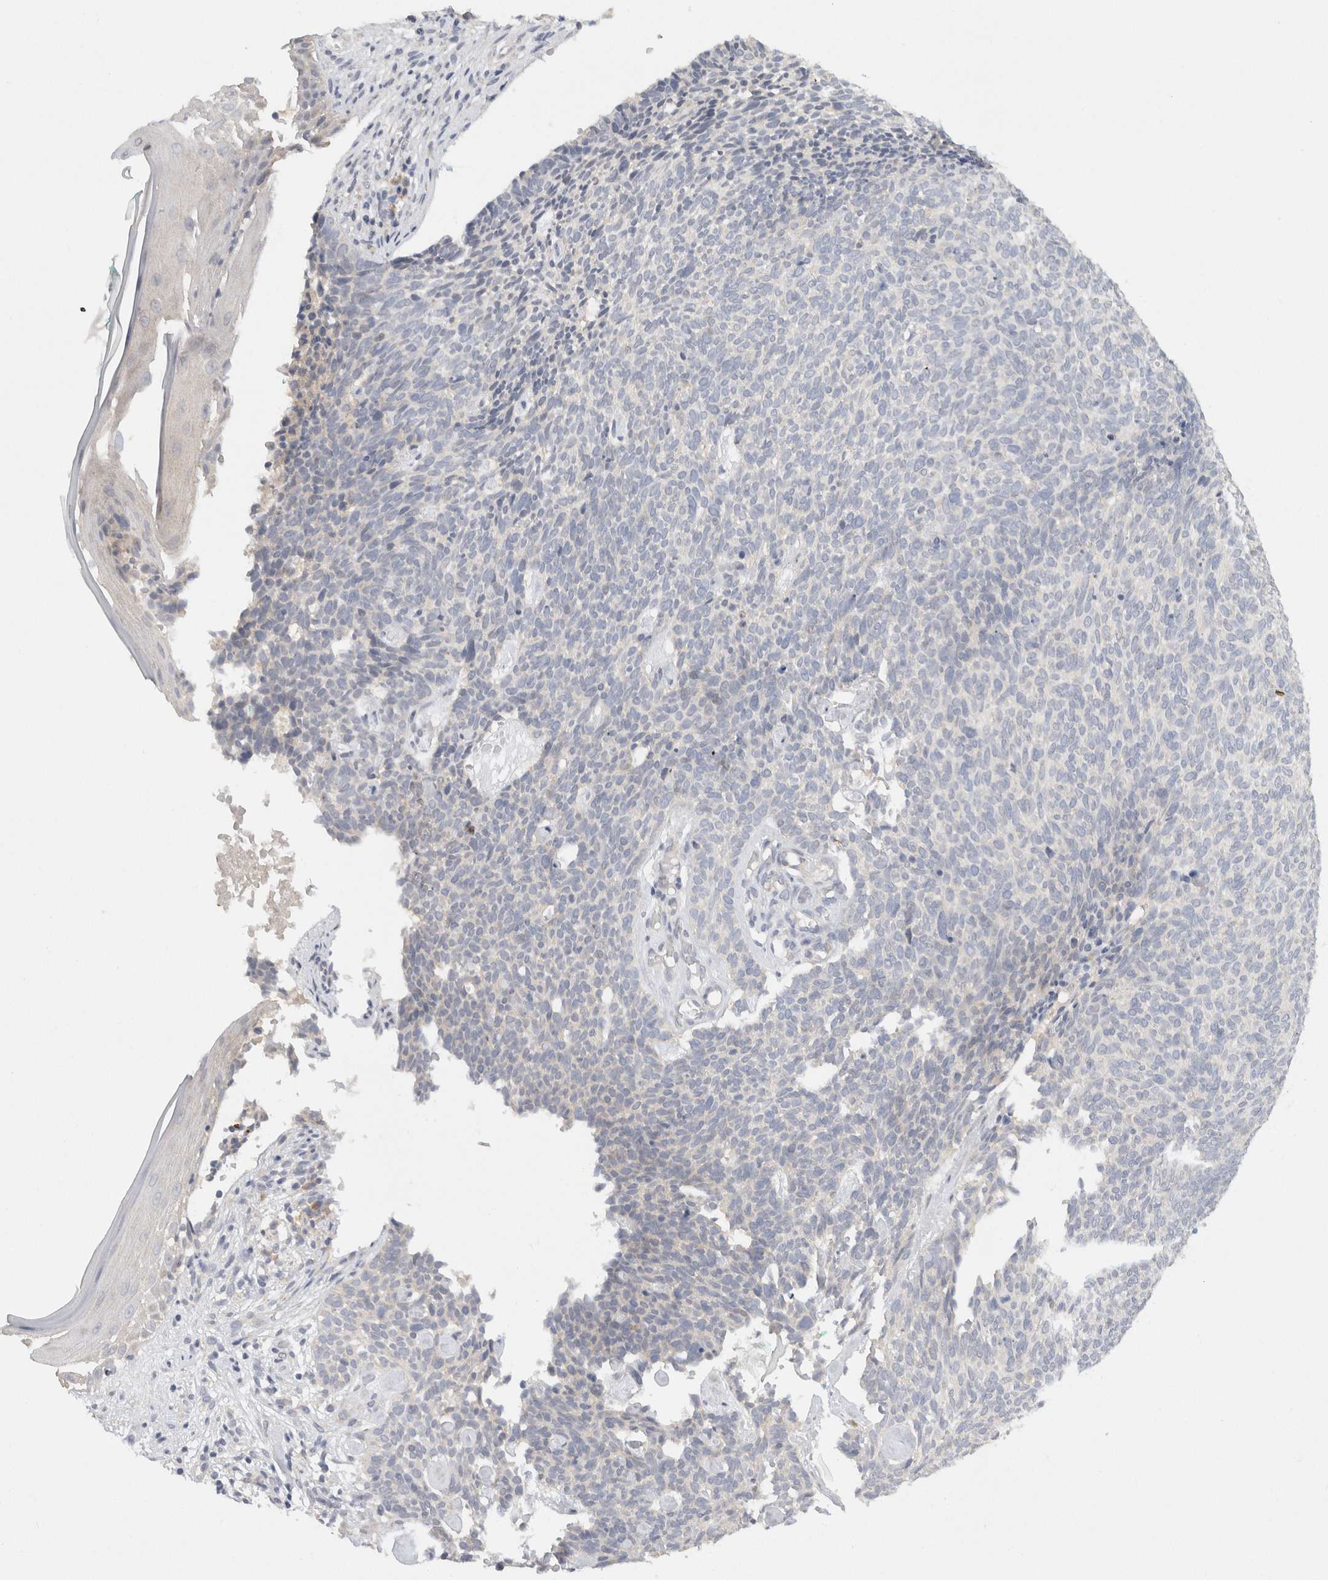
{"staining": {"intensity": "negative", "quantity": "none", "location": "none"}, "tissue": "skin cancer", "cell_type": "Tumor cells", "image_type": "cancer", "snomed": [{"axis": "morphology", "description": "Basal cell carcinoma"}, {"axis": "topography", "description": "Skin"}], "caption": "Skin cancer (basal cell carcinoma) stained for a protein using immunohistochemistry reveals no positivity tumor cells.", "gene": "CHRM4", "patient": {"sex": "female", "age": 84}}